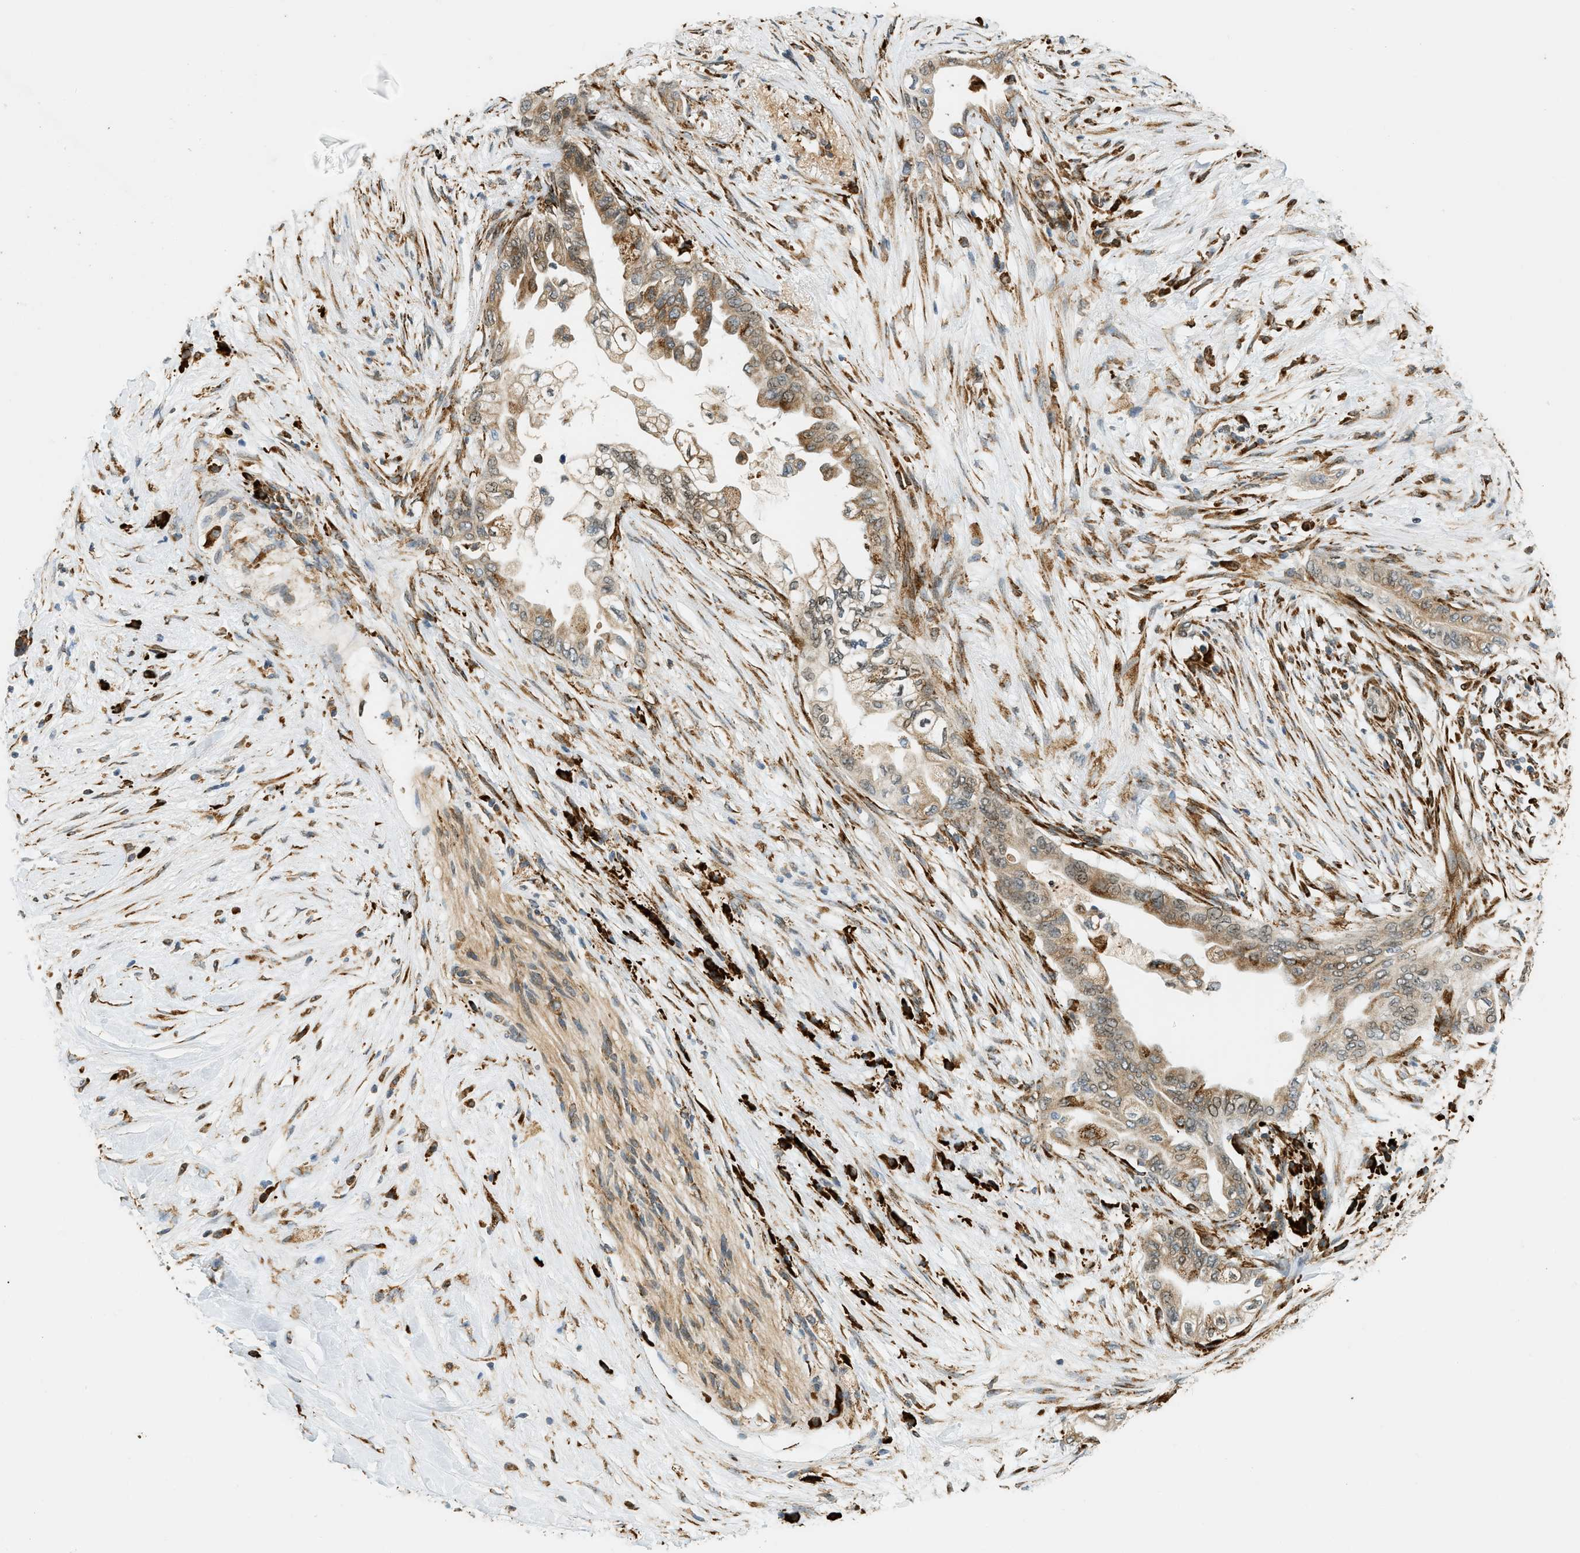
{"staining": {"intensity": "moderate", "quantity": ">75%", "location": "cytoplasmic/membranous,nuclear"}, "tissue": "pancreatic cancer", "cell_type": "Tumor cells", "image_type": "cancer", "snomed": [{"axis": "morphology", "description": "Normal tissue, NOS"}, {"axis": "morphology", "description": "Adenocarcinoma, NOS"}, {"axis": "topography", "description": "Pancreas"}, {"axis": "topography", "description": "Duodenum"}], "caption": "Pancreatic cancer (adenocarcinoma) stained with immunohistochemistry displays moderate cytoplasmic/membranous and nuclear staining in about >75% of tumor cells.", "gene": "SEMA4D", "patient": {"sex": "female", "age": 60}}